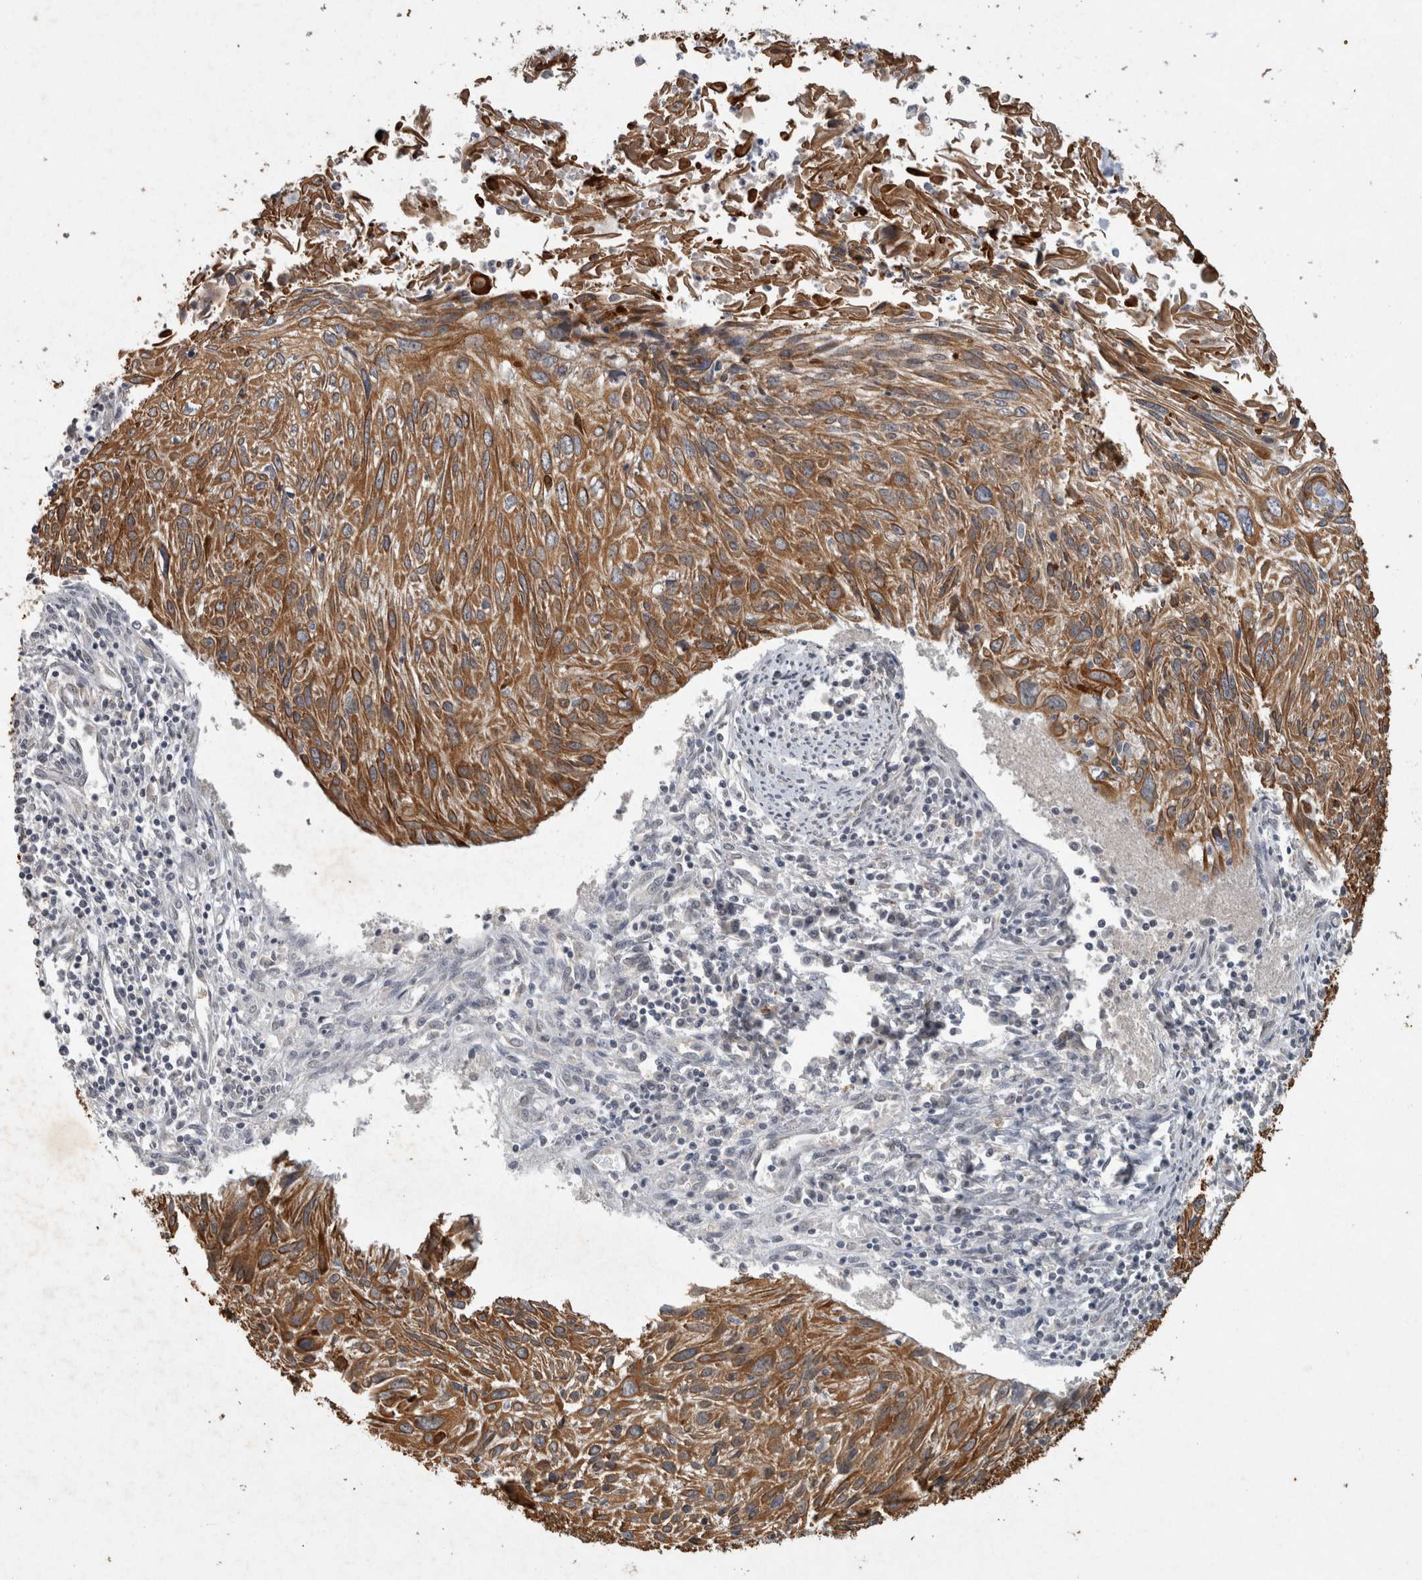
{"staining": {"intensity": "strong", "quantity": ">75%", "location": "cytoplasmic/membranous"}, "tissue": "cervical cancer", "cell_type": "Tumor cells", "image_type": "cancer", "snomed": [{"axis": "morphology", "description": "Squamous cell carcinoma, NOS"}, {"axis": "topography", "description": "Cervix"}], "caption": "DAB immunohistochemical staining of human cervical cancer shows strong cytoplasmic/membranous protein expression in about >75% of tumor cells.", "gene": "RHPN1", "patient": {"sex": "female", "age": 51}}